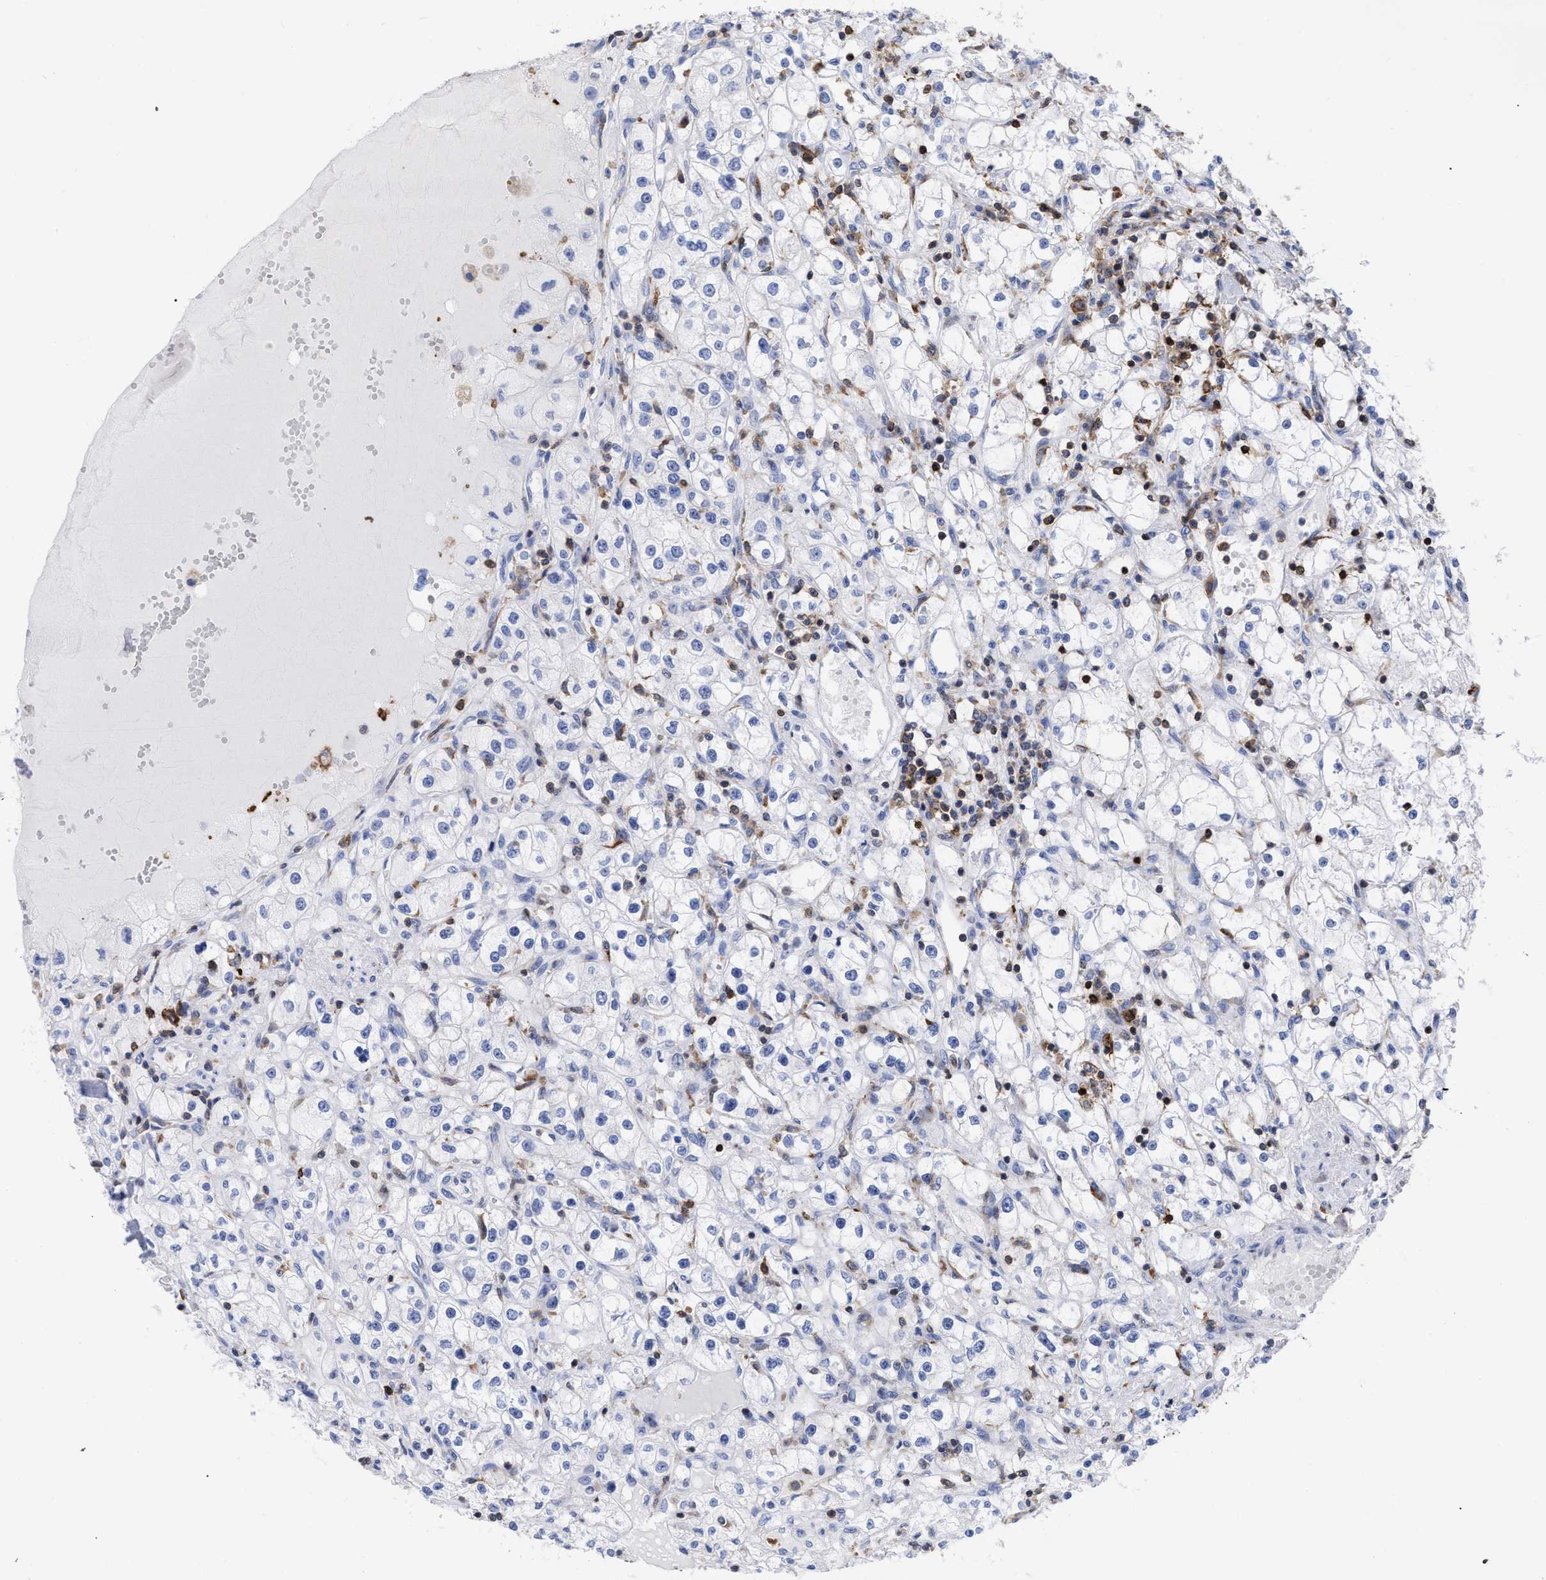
{"staining": {"intensity": "negative", "quantity": "none", "location": "none"}, "tissue": "renal cancer", "cell_type": "Tumor cells", "image_type": "cancer", "snomed": [{"axis": "morphology", "description": "Adenocarcinoma, NOS"}, {"axis": "topography", "description": "Kidney"}], "caption": "The histopathology image demonstrates no staining of tumor cells in adenocarcinoma (renal).", "gene": "HCLS1", "patient": {"sex": "male", "age": 56}}